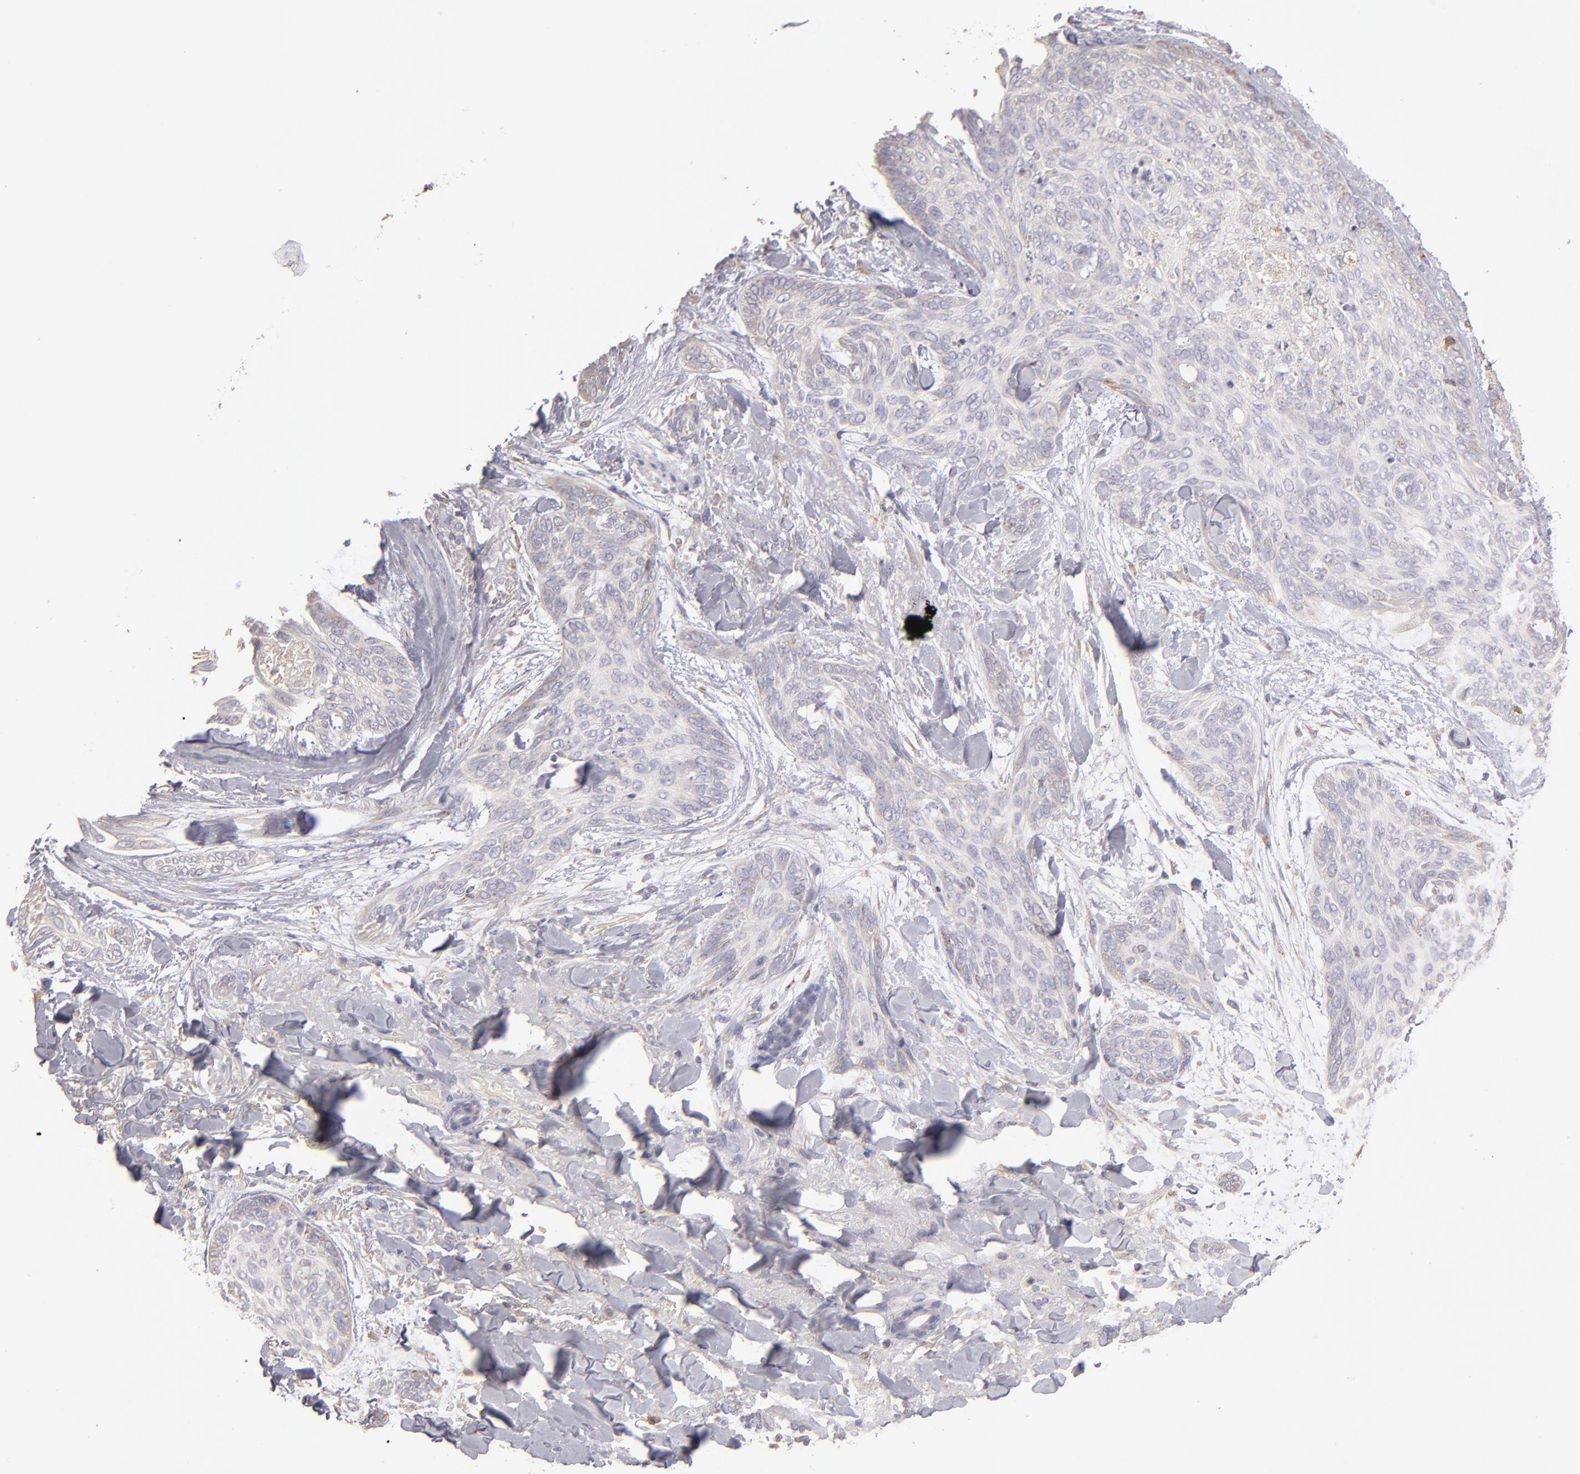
{"staining": {"intensity": "negative", "quantity": "none", "location": "none"}, "tissue": "skin cancer", "cell_type": "Tumor cells", "image_type": "cancer", "snomed": [{"axis": "morphology", "description": "Normal tissue, NOS"}, {"axis": "morphology", "description": "Basal cell carcinoma"}, {"axis": "topography", "description": "Skin"}], "caption": "There is no significant staining in tumor cells of skin cancer (basal cell carcinoma). The staining is performed using DAB brown chromogen with nuclei counter-stained in using hematoxylin.", "gene": "CALR", "patient": {"sex": "female", "age": 71}}